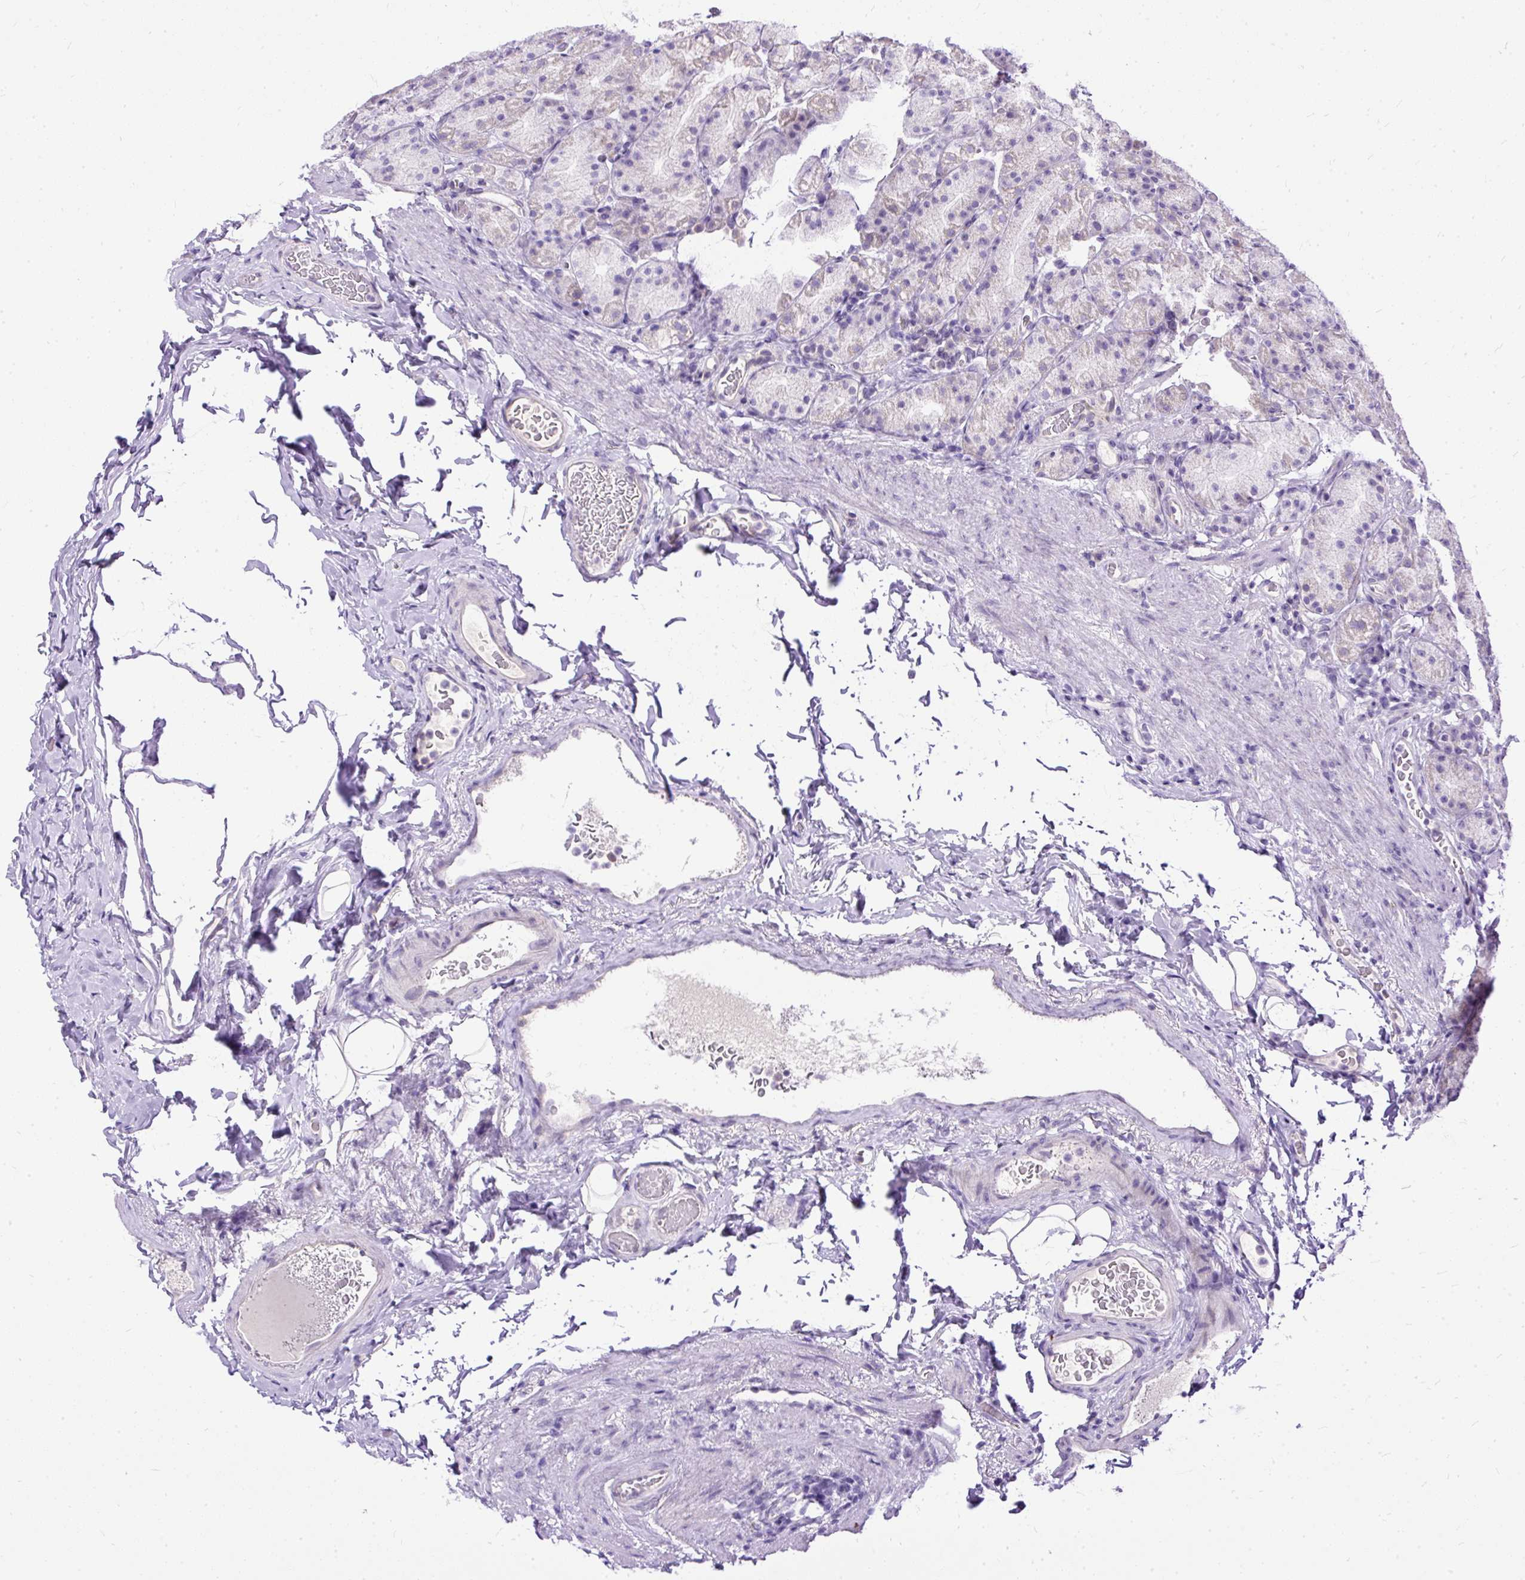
{"staining": {"intensity": "moderate", "quantity": "25%-75%", "location": "cytoplasmic/membranous"}, "tissue": "stomach", "cell_type": "Glandular cells", "image_type": "normal", "snomed": [{"axis": "morphology", "description": "Normal tissue, NOS"}, {"axis": "topography", "description": "Stomach, upper"}, {"axis": "topography", "description": "Stomach"}], "caption": "High-power microscopy captured an IHC photomicrograph of benign stomach, revealing moderate cytoplasmic/membranous positivity in approximately 25%-75% of glandular cells. (DAB (3,3'-diaminobenzidine) = brown stain, brightfield microscopy at high magnification).", "gene": "AMFR", "patient": {"sex": "male", "age": 68}}